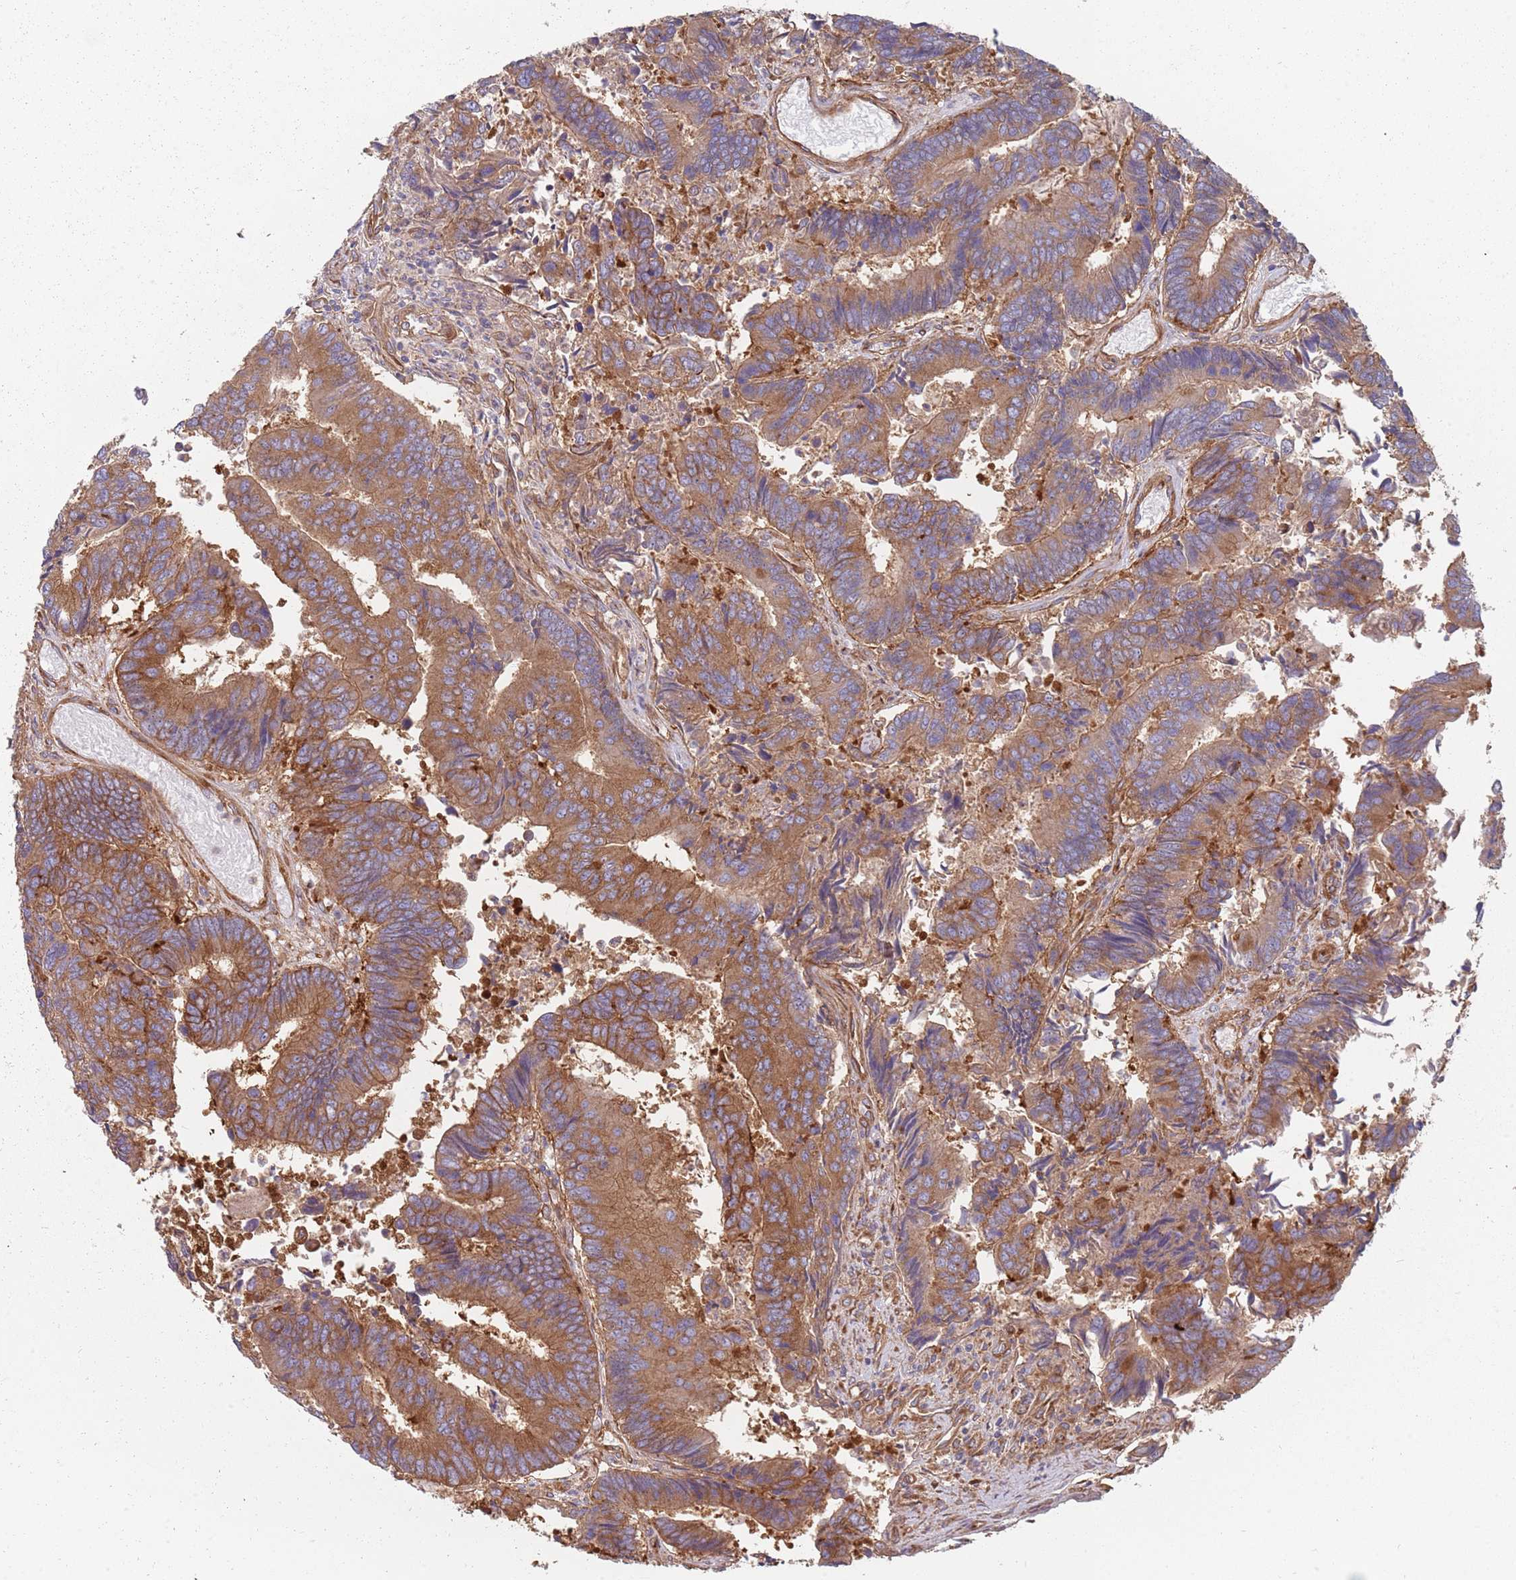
{"staining": {"intensity": "moderate", "quantity": ">75%", "location": "cytoplasmic/membranous"}, "tissue": "colorectal cancer", "cell_type": "Tumor cells", "image_type": "cancer", "snomed": [{"axis": "morphology", "description": "Adenocarcinoma, NOS"}, {"axis": "topography", "description": "Colon"}], "caption": "Approximately >75% of tumor cells in colorectal adenocarcinoma reveal moderate cytoplasmic/membranous protein positivity as visualized by brown immunohistochemical staining.", "gene": "SPDL1", "patient": {"sex": "female", "age": 67}}